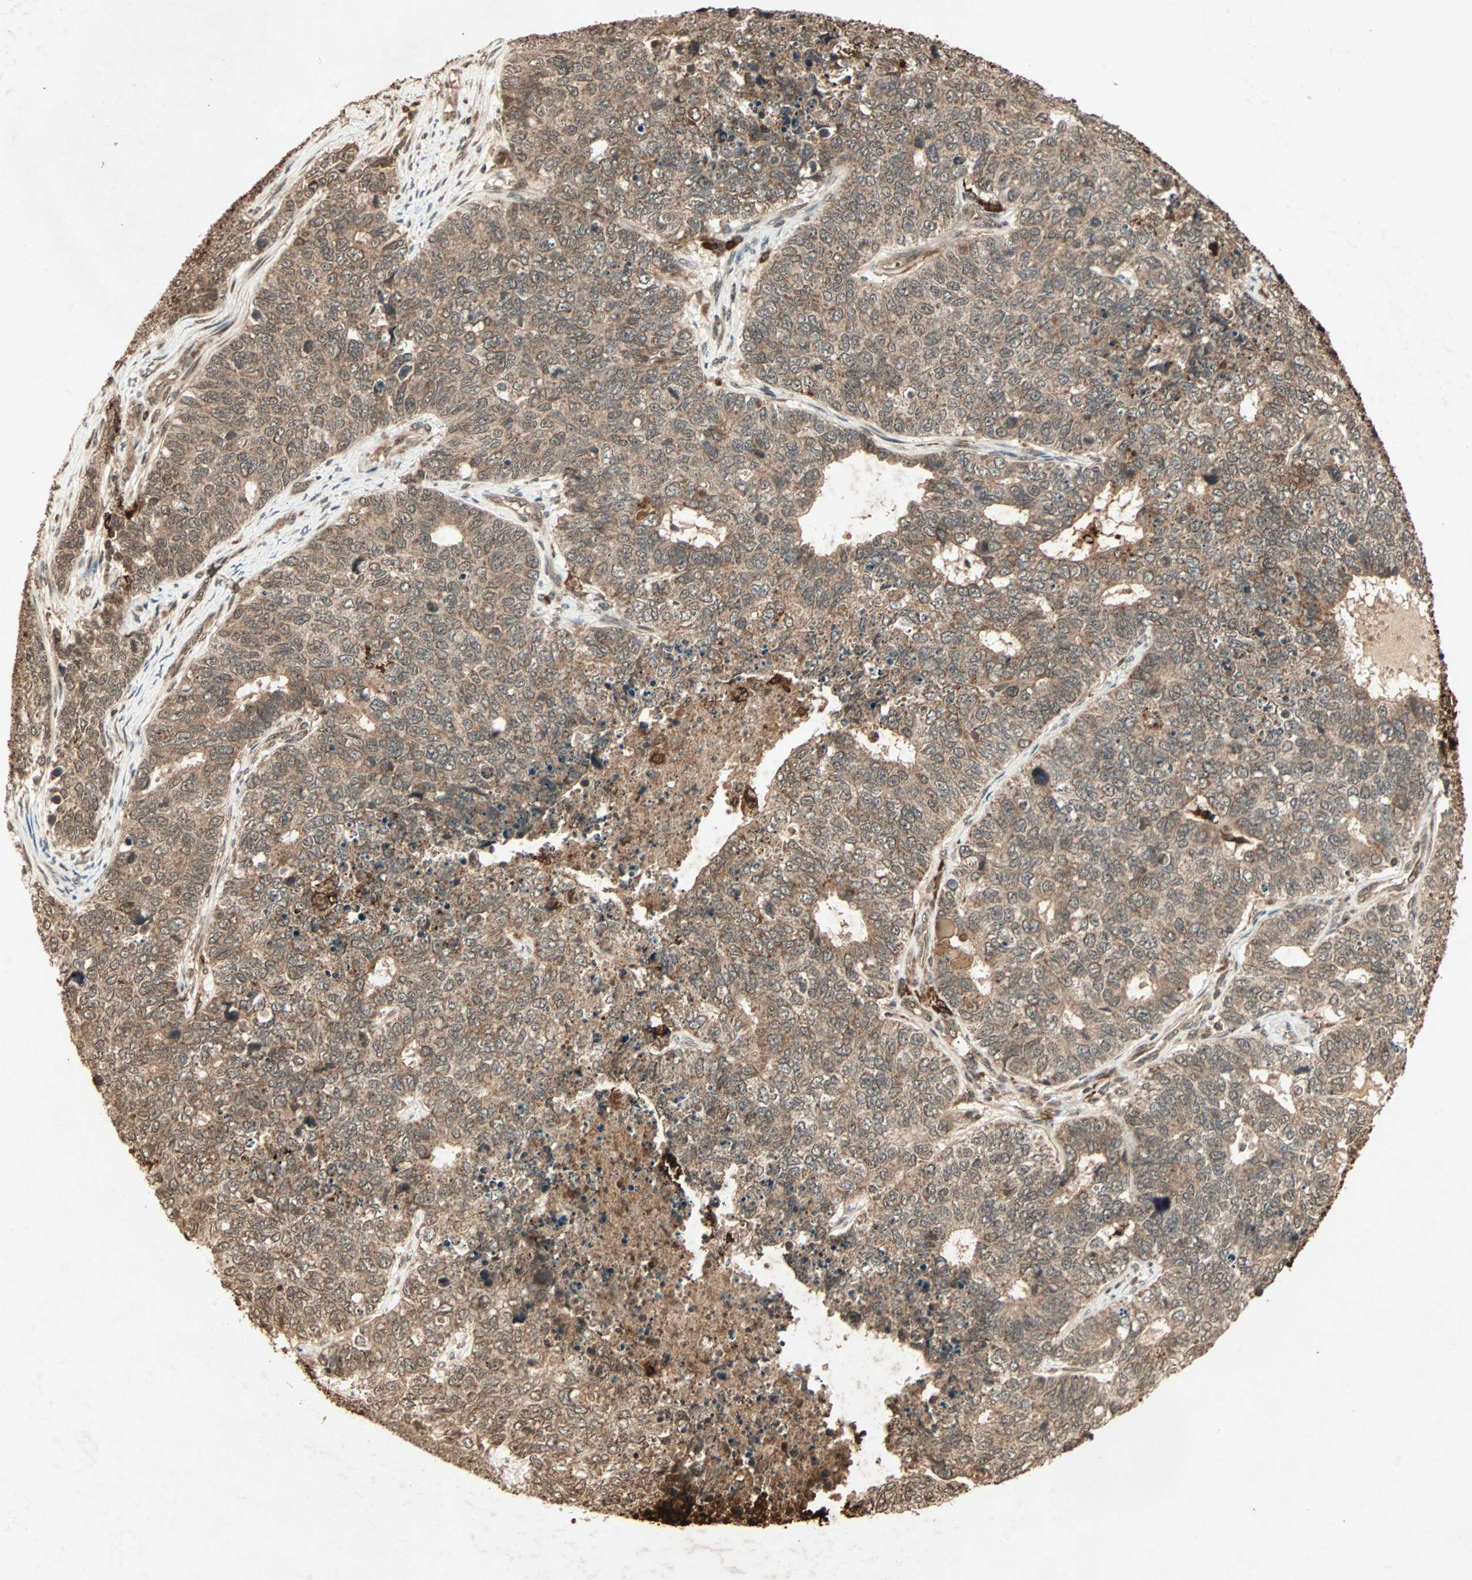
{"staining": {"intensity": "moderate", "quantity": ">75%", "location": "cytoplasmic/membranous"}, "tissue": "cervical cancer", "cell_type": "Tumor cells", "image_type": "cancer", "snomed": [{"axis": "morphology", "description": "Squamous cell carcinoma, NOS"}, {"axis": "topography", "description": "Cervix"}], "caption": "Immunohistochemistry micrograph of neoplastic tissue: human cervical cancer (squamous cell carcinoma) stained using immunohistochemistry displays medium levels of moderate protein expression localized specifically in the cytoplasmic/membranous of tumor cells, appearing as a cytoplasmic/membranous brown color.", "gene": "RFFL", "patient": {"sex": "female", "age": 63}}